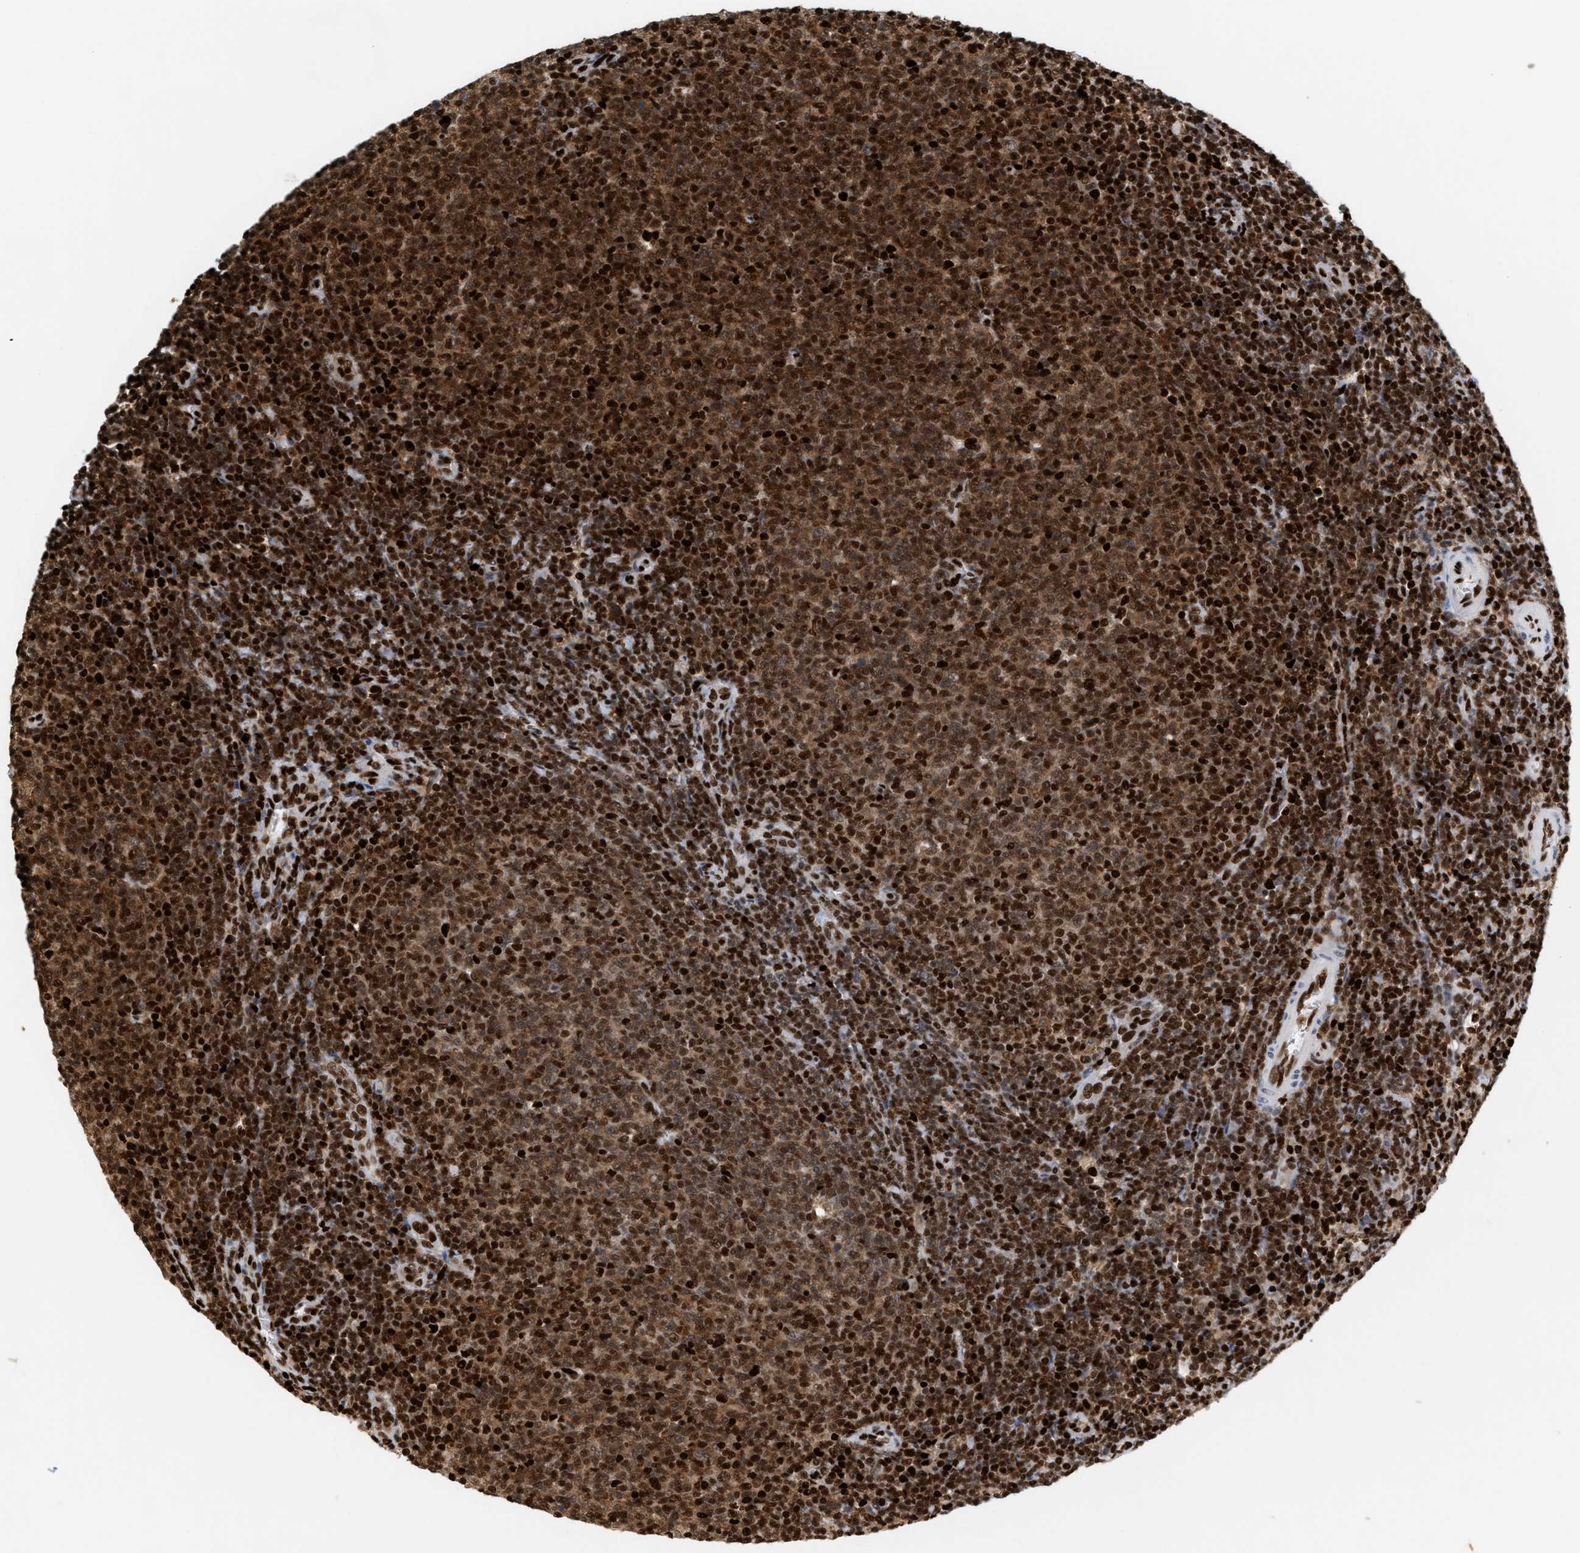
{"staining": {"intensity": "strong", "quantity": ">75%", "location": "nuclear"}, "tissue": "lymphoma", "cell_type": "Tumor cells", "image_type": "cancer", "snomed": [{"axis": "morphology", "description": "Malignant lymphoma, non-Hodgkin's type, Low grade"}, {"axis": "topography", "description": "Lymph node"}], "caption": "A micrograph of human malignant lymphoma, non-Hodgkin's type (low-grade) stained for a protein demonstrates strong nuclear brown staining in tumor cells.", "gene": "RNASEK-C17orf49", "patient": {"sex": "male", "age": 66}}